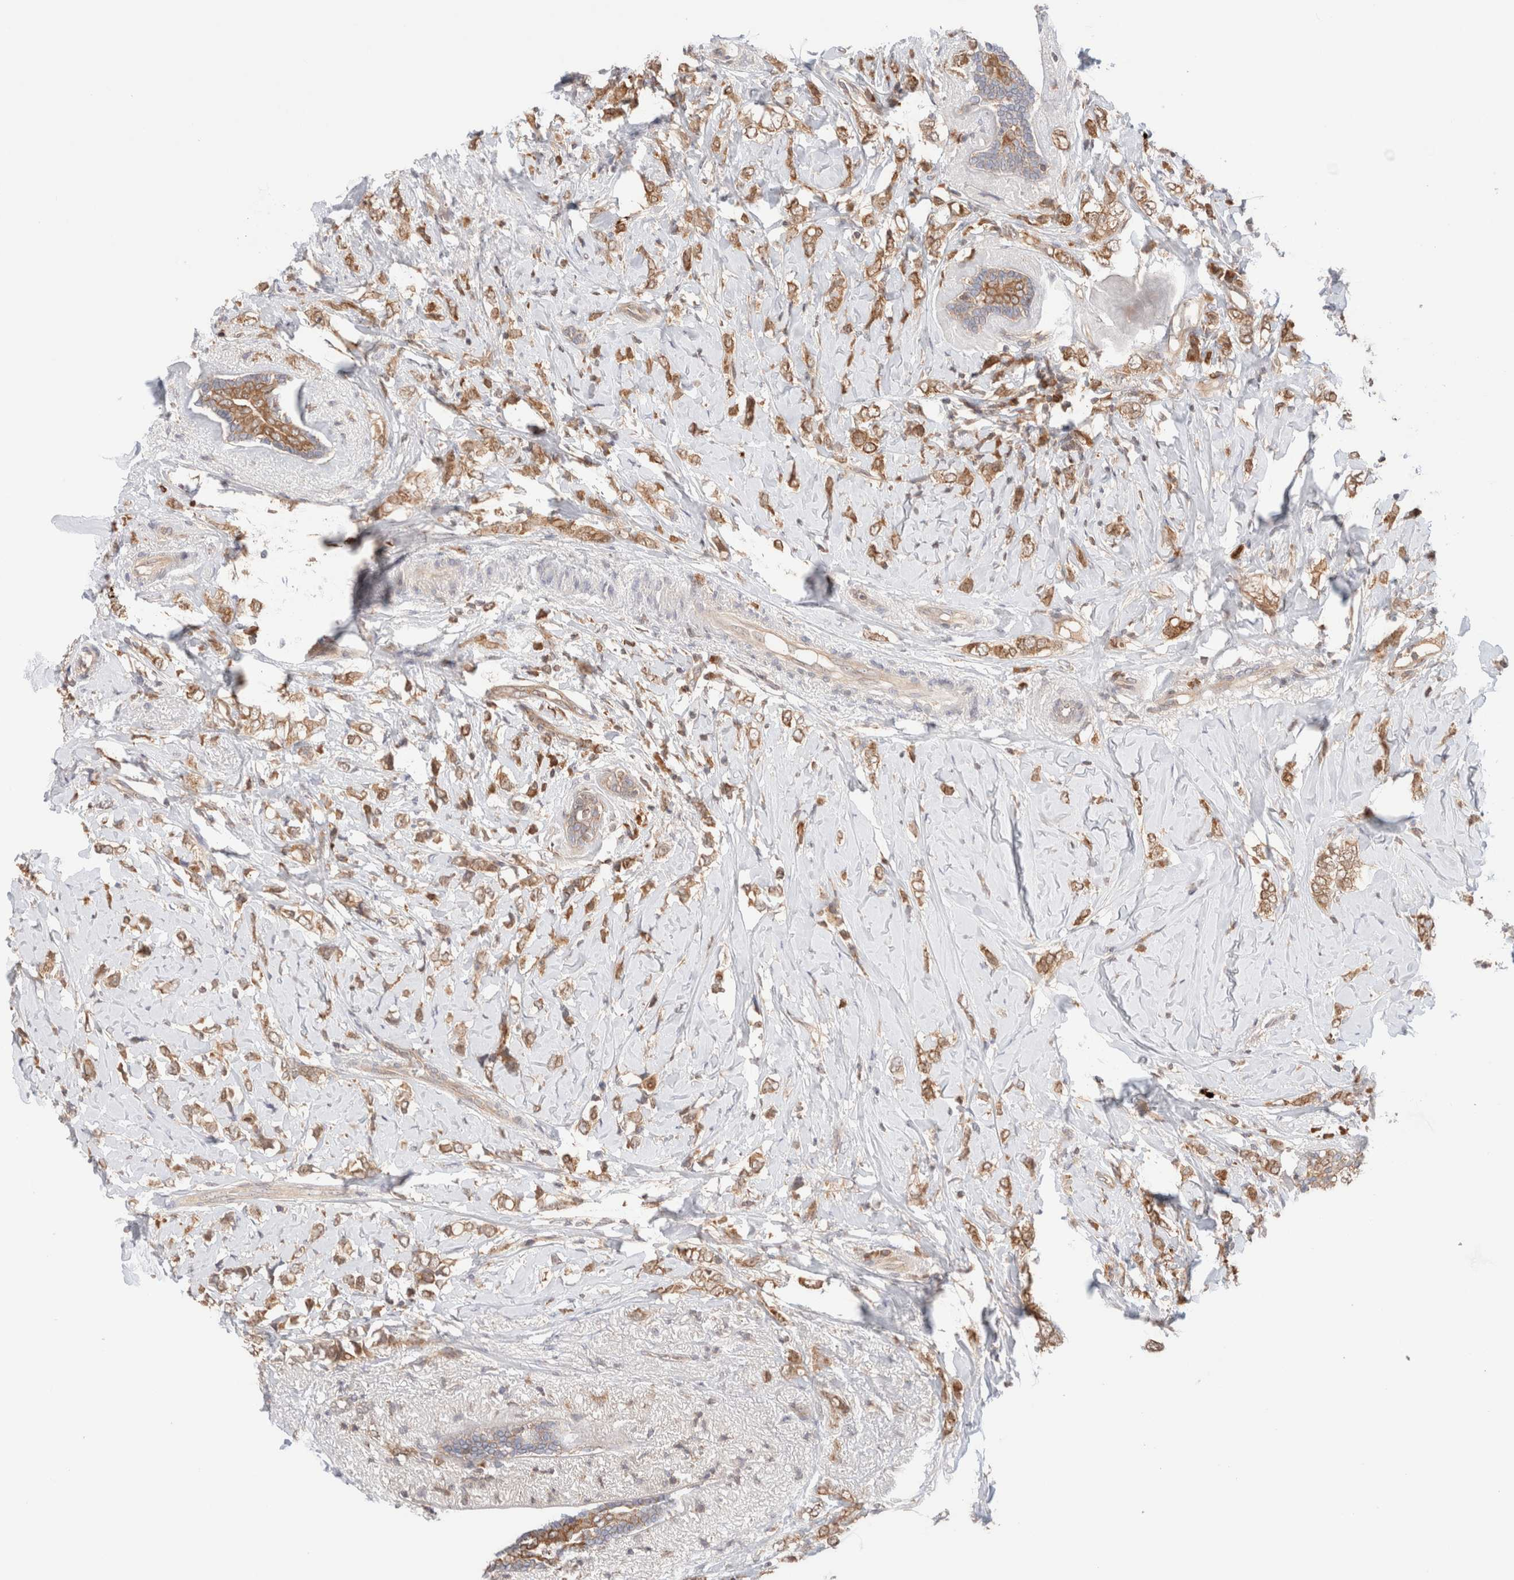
{"staining": {"intensity": "moderate", "quantity": ">75%", "location": "cytoplasmic/membranous"}, "tissue": "breast cancer", "cell_type": "Tumor cells", "image_type": "cancer", "snomed": [{"axis": "morphology", "description": "Normal tissue, NOS"}, {"axis": "morphology", "description": "Lobular carcinoma"}, {"axis": "topography", "description": "Breast"}], "caption": "Immunohistochemical staining of breast lobular carcinoma shows moderate cytoplasmic/membranous protein positivity in approximately >75% of tumor cells. (Stains: DAB in brown, nuclei in blue, Microscopy: brightfield microscopy at high magnification).", "gene": "XKR4", "patient": {"sex": "female", "age": 47}}